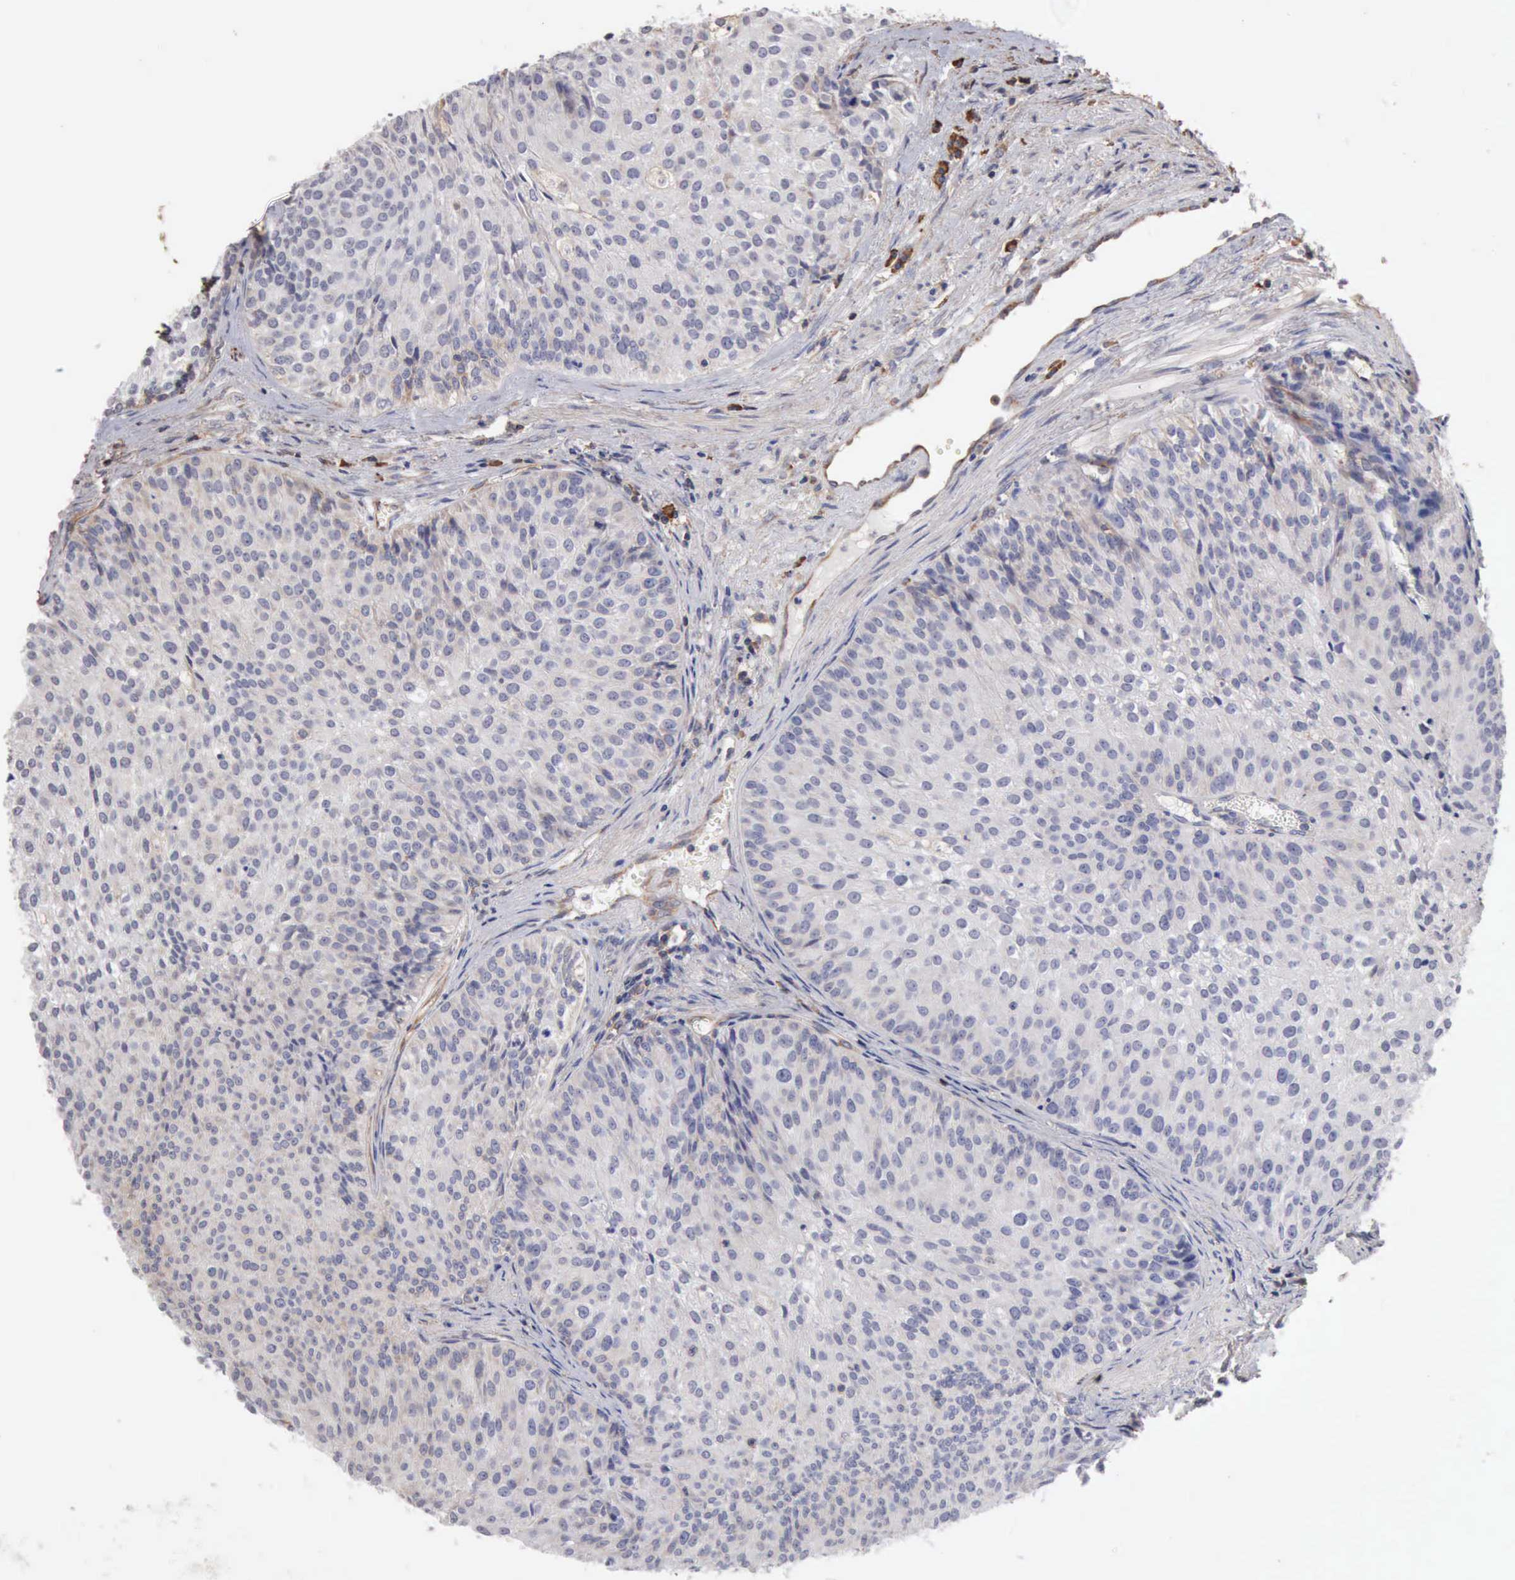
{"staining": {"intensity": "negative", "quantity": "none", "location": "none"}, "tissue": "urothelial cancer", "cell_type": "Tumor cells", "image_type": "cancer", "snomed": [{"axis": "morphology", "description": "Urothelial carcinoma, Low grade"}, {"axis": "topography", "description": "Urinary bladder"}], "caption": "Photomicrograph shows no protein positivity in tumor cells of urothelial carcinoma (low-grade) tissue. (DAB IHC with hematoxylin counter stain).", "gene": "GPR101", "patient": {"sex": "female", "age": 73}}